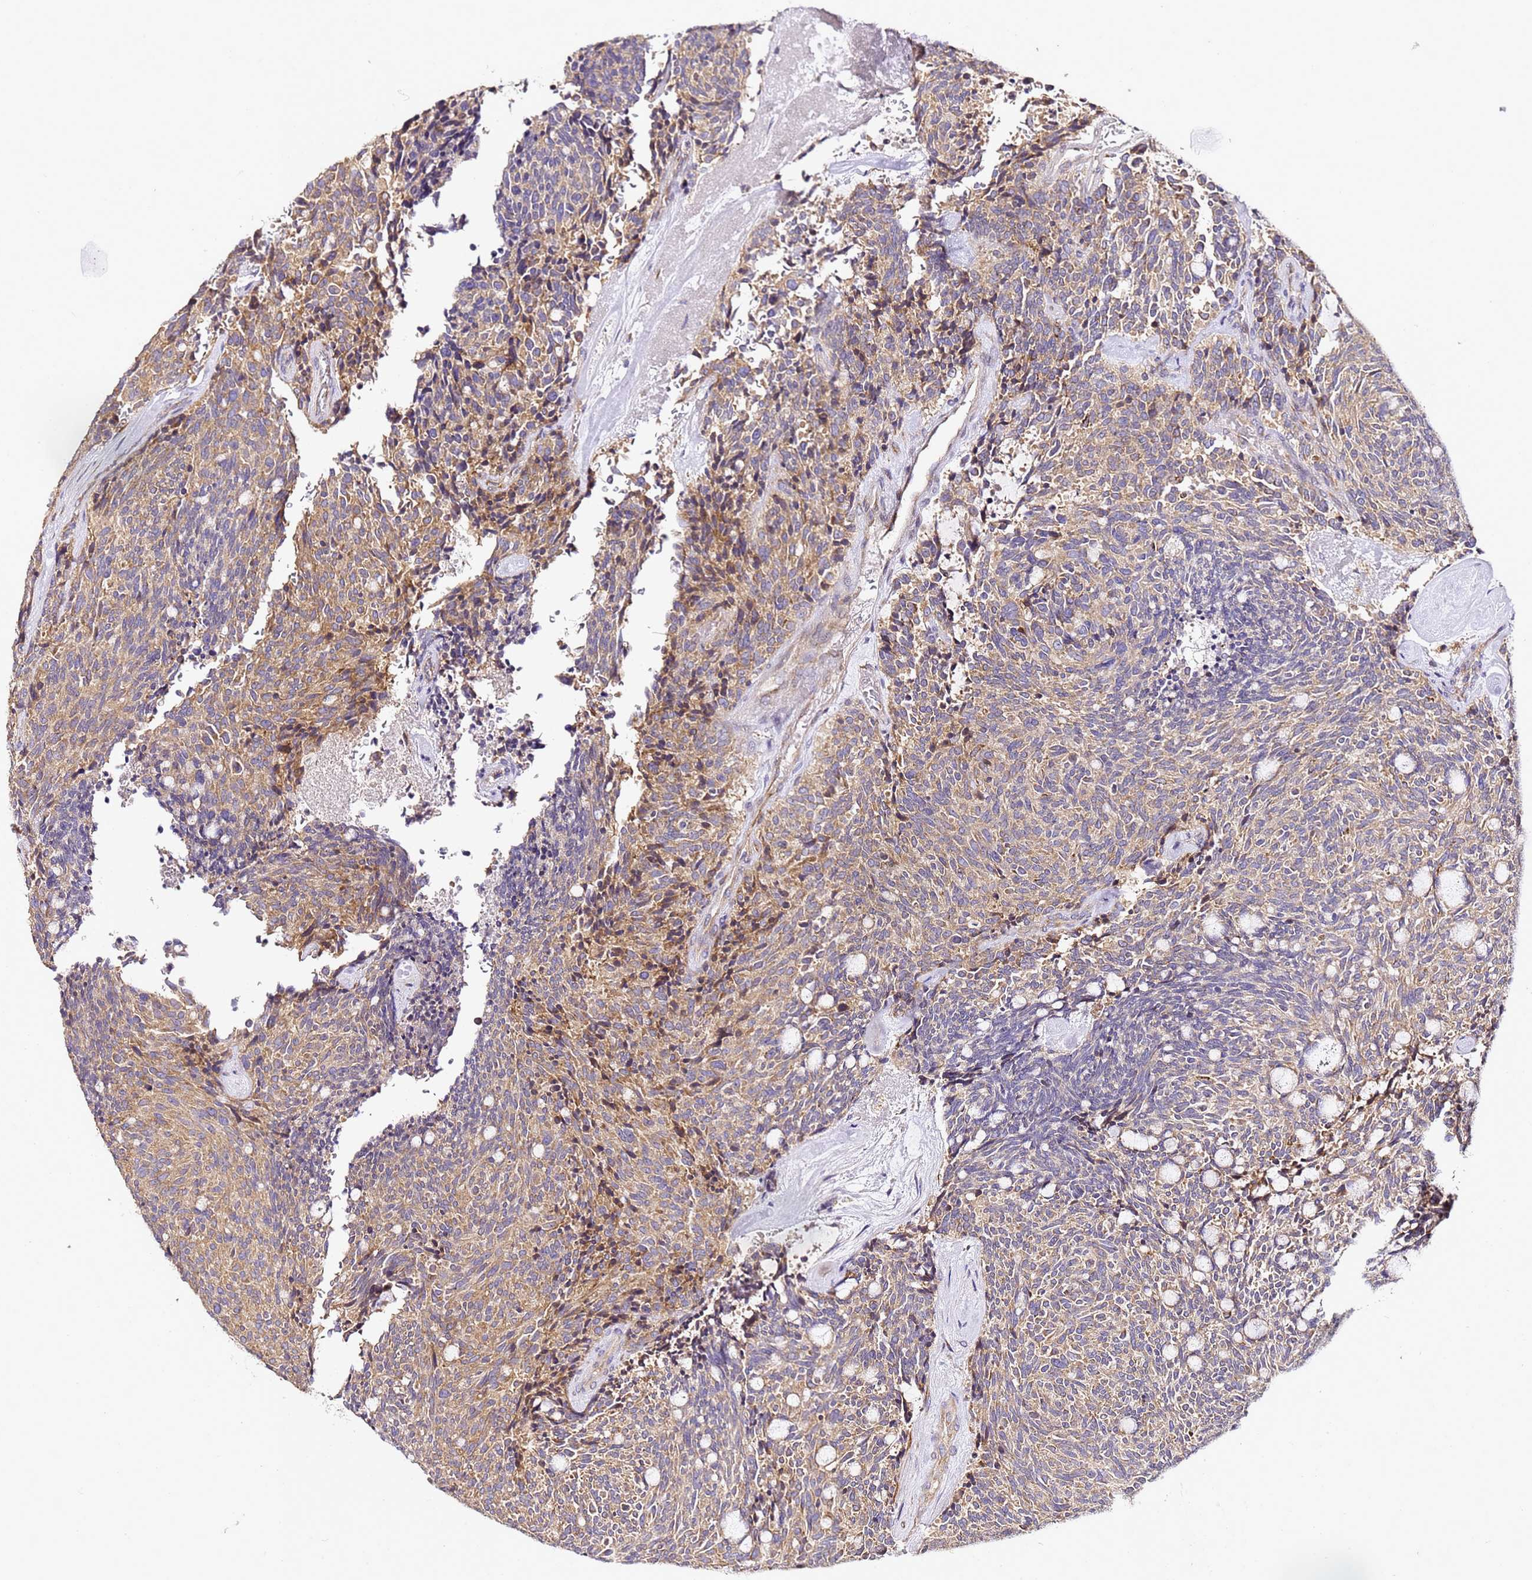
{"staining": {"intensity": "moderate", "quantity": "25%-75%", "location": "cytoplasmic/membranous"}, "tissue": "carcinoid", "cell_type": "Tumor cells", "image_type": "cancer", "snomed": [{"axis": "morphology", "description": "Carcinoid, malignant, NOS"}, {"axis": "topography", "description": "Pancreas"}], "caption": "A brown stain labels moderate cytoplasmic/membranous positivity of a protein in carcinoid (malignant) tumor cells.", "gene": "RPL13A", "patient": {"sex": "female", "age": 54}}